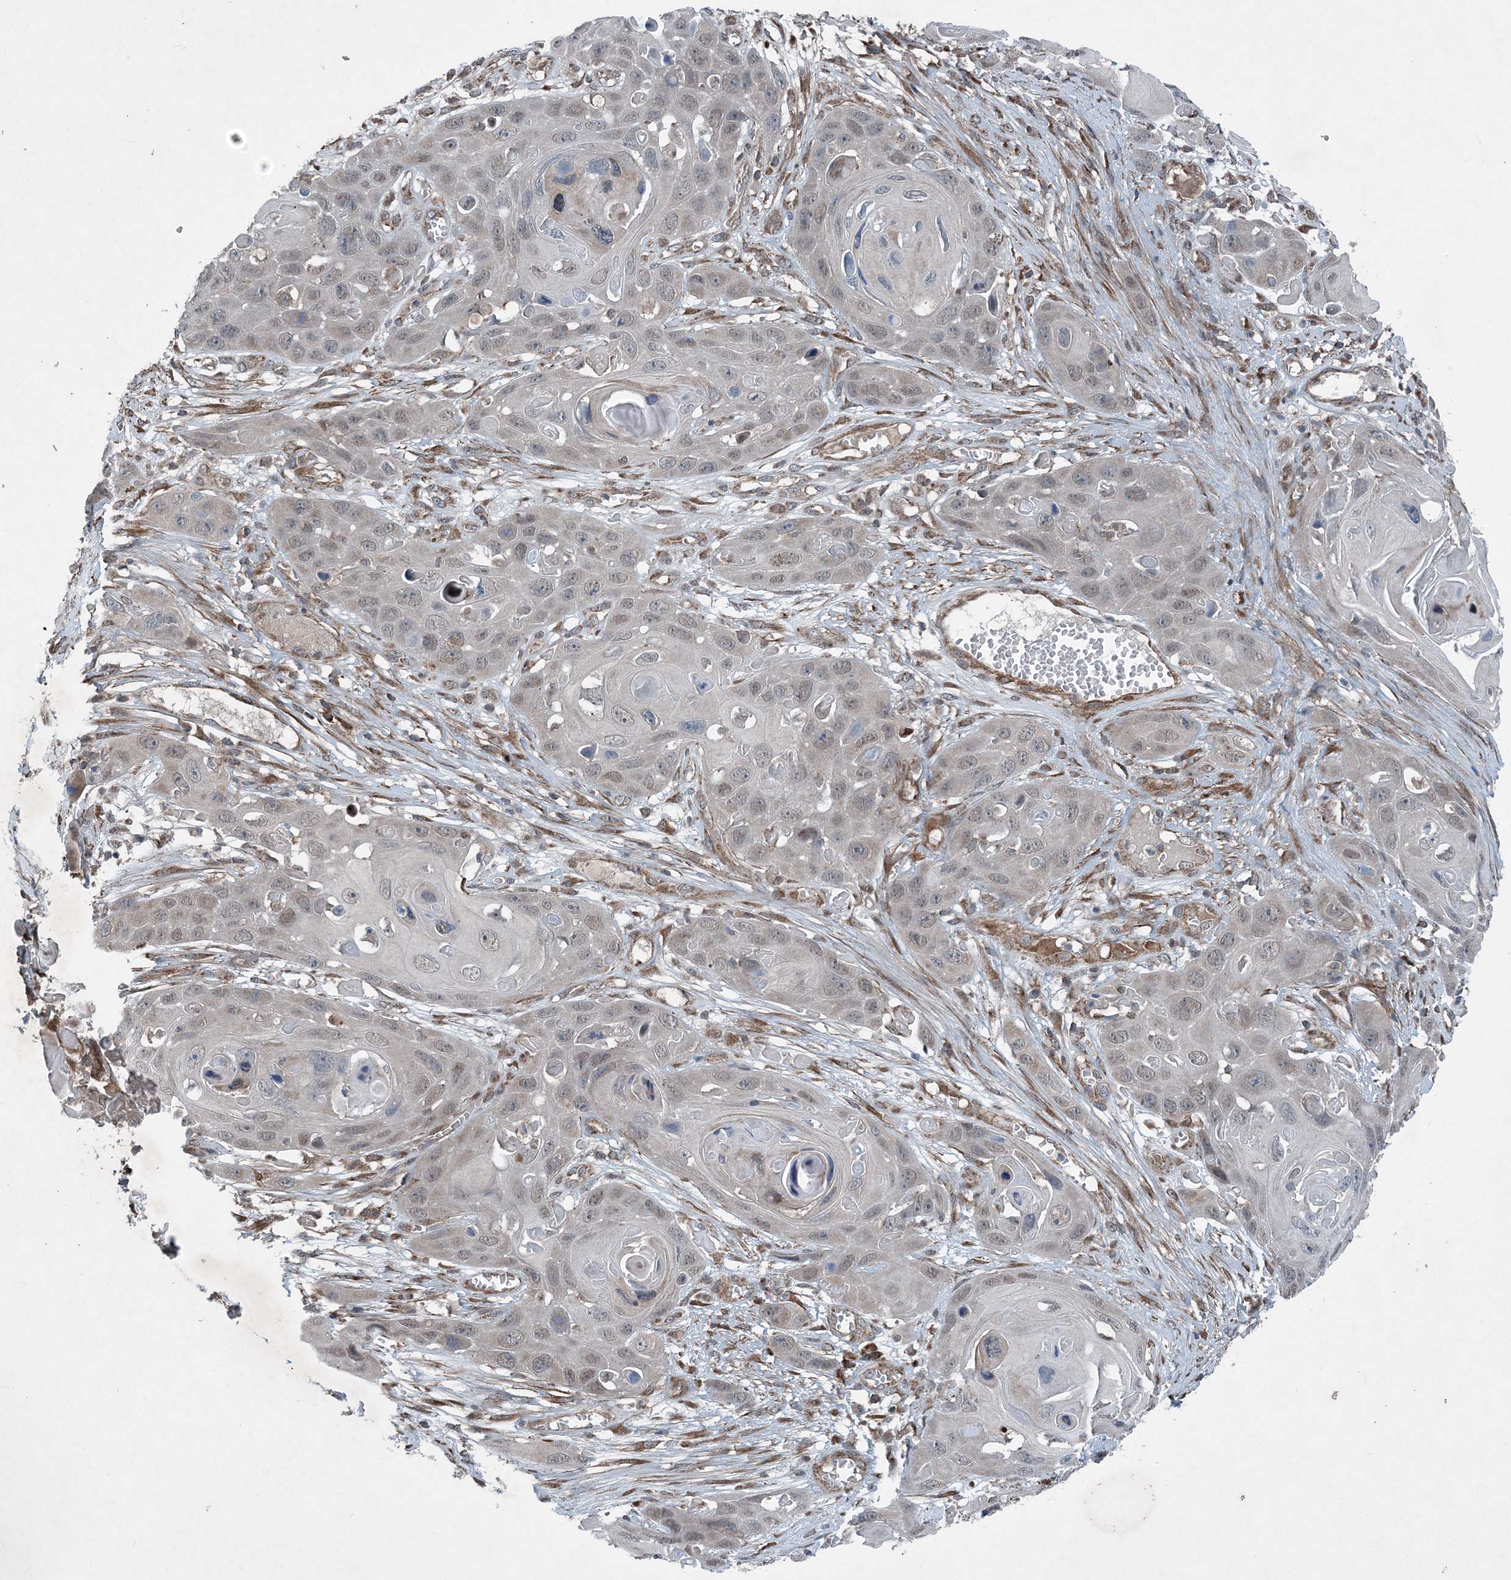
{"staining": {"intensity": "negative", "quantity": "none", "location": "none"}, "tissue": "skin cancer", "cell_type": "Tumor cells", "image_type": "cancer", "snomed": [{"axis": "morphology", "description": "Squamous cell carcinoma, NOS"}, {"axis": "topography", "description": "Skin"}], "caption": "DAB (3,3'-diaminobenzidine) immunohistochemical staining of skin cancer reveals no significant expression in tumor cells. The staining is performed using DAB brown chromogen with nuclei counter-stained in using hematoxylin.", "gene": "NDUFA2", "patient": {"sex": "male", "age": 55}}